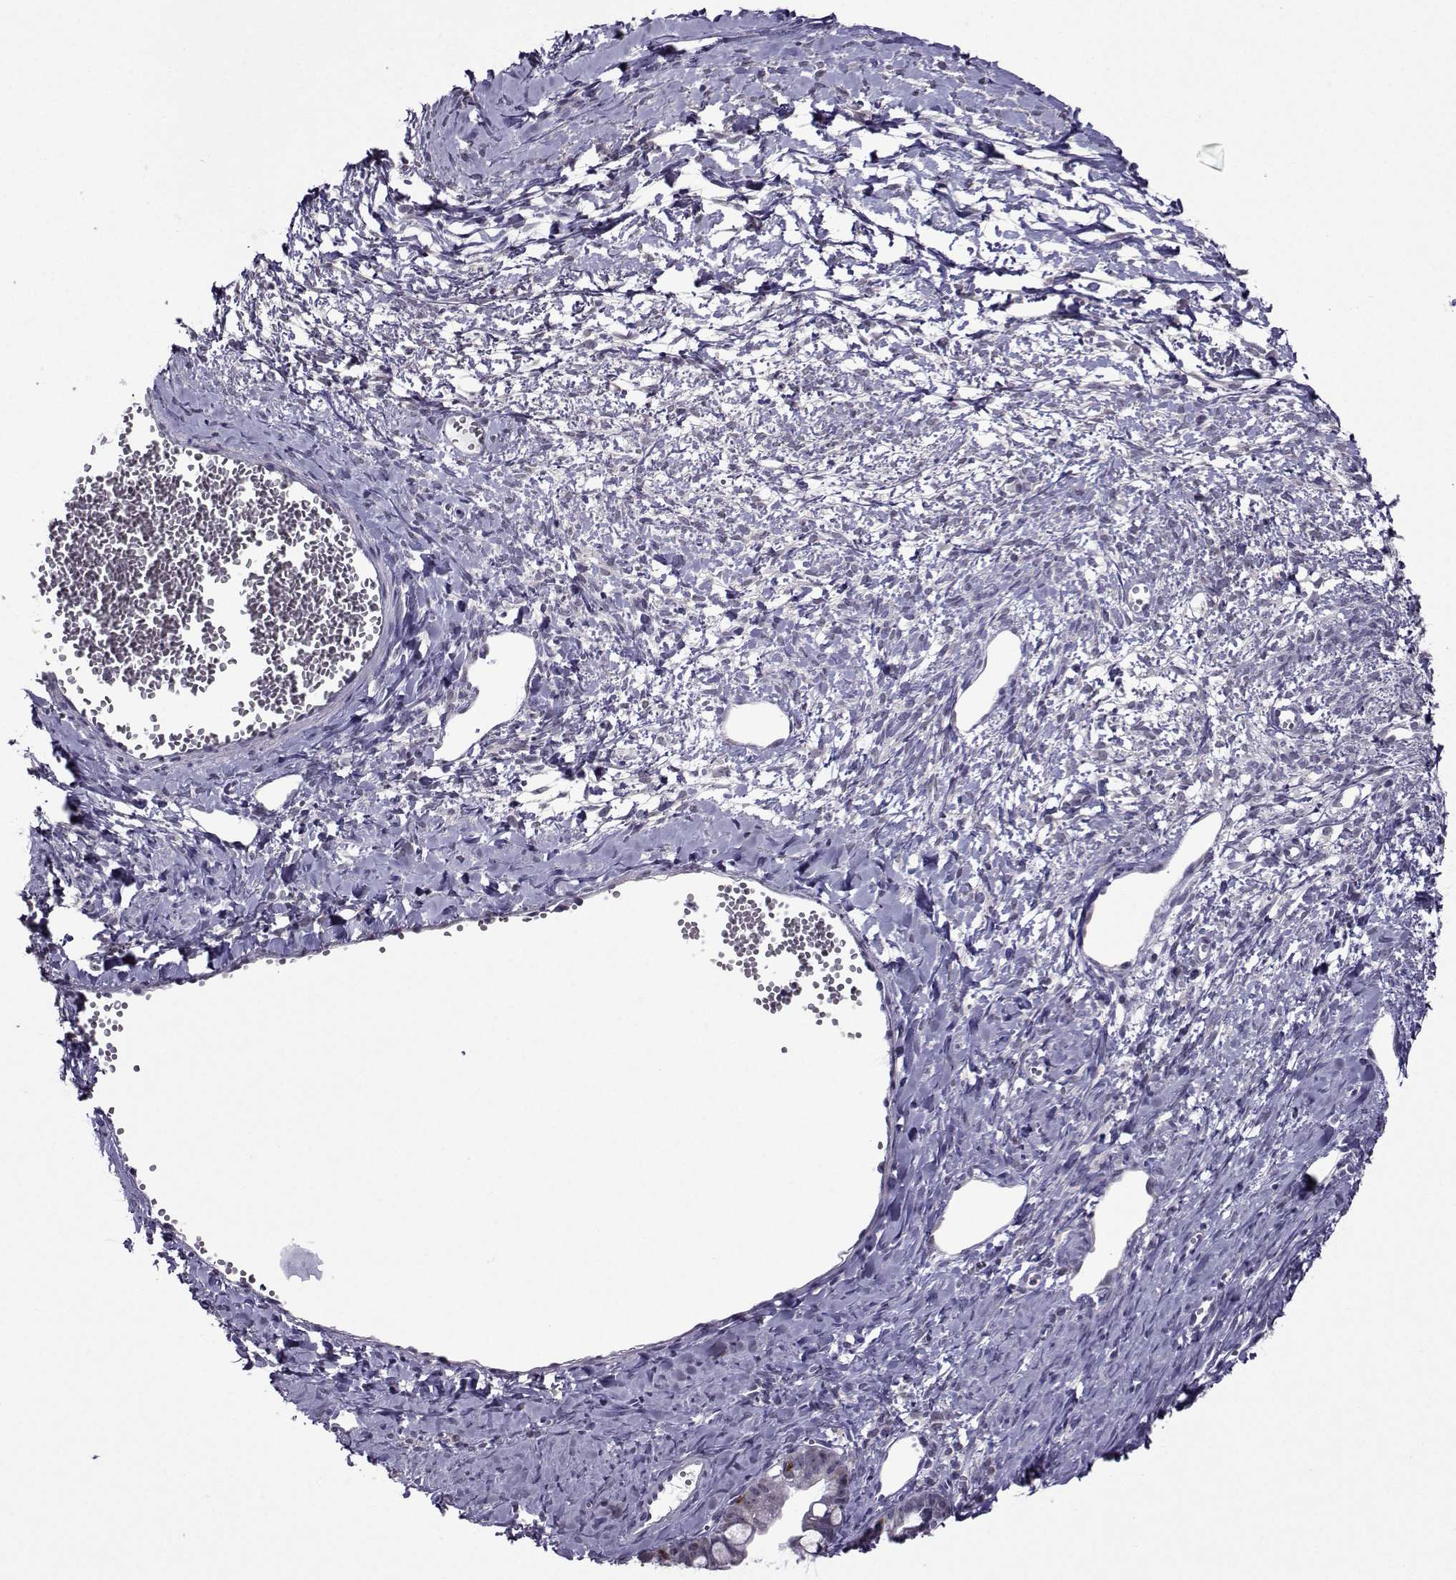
{"staining": {"intensity": "strong", "quantity": "<25%", "location": "cytoplasmic/membranous"}, "tissue": "ovarian cancer", "cell_type": "Tumor cells", "image_type": "cancer", "snomed": [{"axis": "morphology", "description": "Cystadenocarcinoma, mucinous, NOS"}, {"axis": "topography", "description": "Ovary"}], "caption": "The image demonstrates staining of ovarian cancer, revealing strong cytoplasmic/membranous protein staining (brown color) within tumor cells. Nuclei are stained in blue.", "gene": "DDX20", "patient": {"sex": "female", "age": 63}}